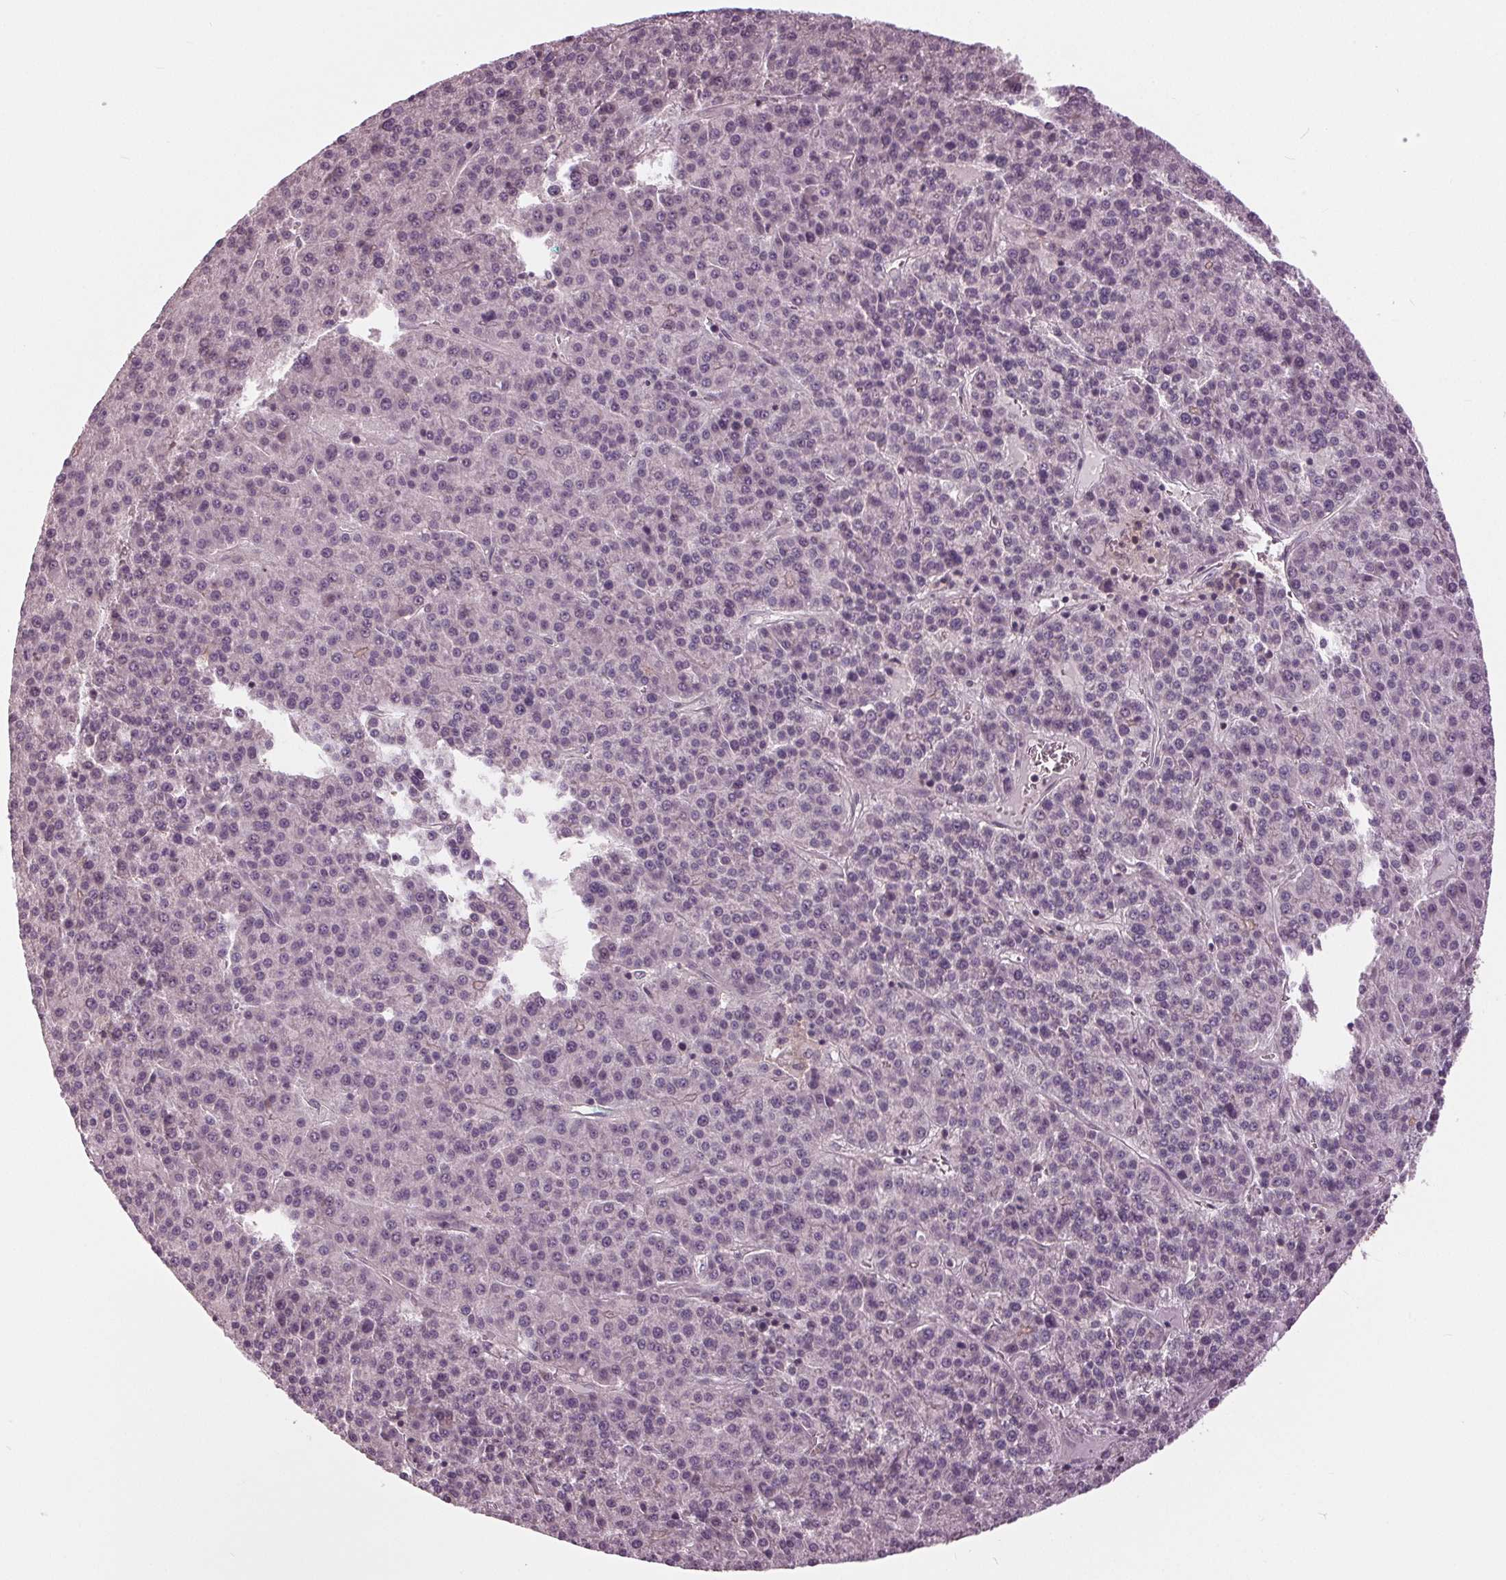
{"staining": {"intensity": "negative", "quantity": "none", "location": "none"}, "tissue": "liver cancer", "cell_type": "Tumor cells", "image_type": "cancer", "snomed": [{"axis": "morphology", "description": "Carcinoma, Hepatocellular, NOS"}, {"axis": "topography", "description": "Liver"}], "caption": "Image shows no significant protein expression in tumor cells of hepatocellular carcinoma (liver).", "gene": "SIGLEC6", "patient": {"sex": "female", "age": 58}}